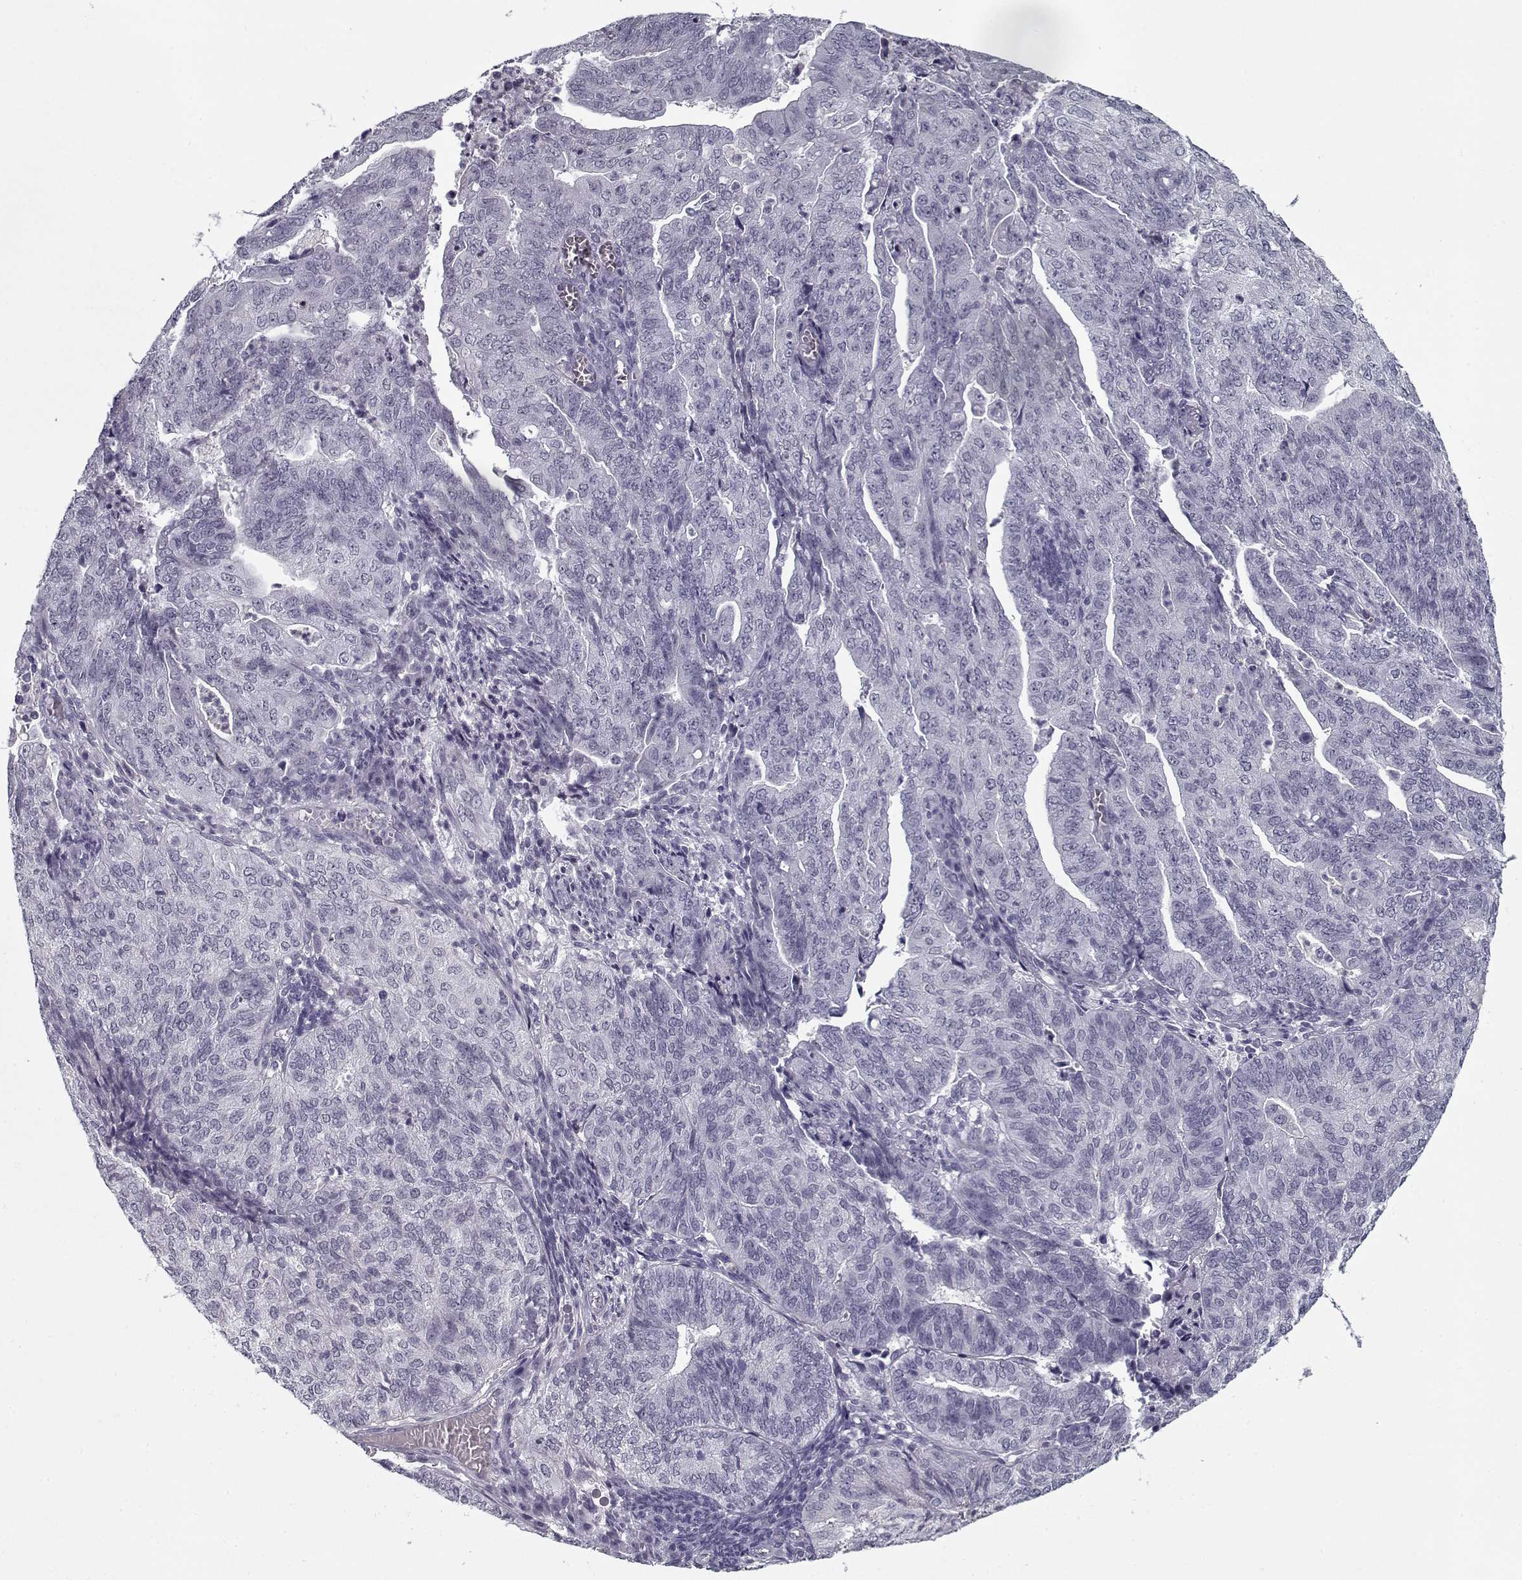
{"staining": {"intensity": "negative", "quantity": "none", "location": "none"}, "tissue": "endometrial cancer", "cell_type": "Tumor cells", "image_type": "cancer", "snomed": [{"axis": "morphology", "description": "Adenocarcinoma, NOS"}, {"axis": "topography", "description": "Endometrium"}], "caption": "Human adenocarcinoma (endometrial) stained for a protein using immunohistochemistry (IHC) exhibits no staining in tumor cells.", "gene": "SPACA9", "patient": {"sex": "female", "age": 82}}